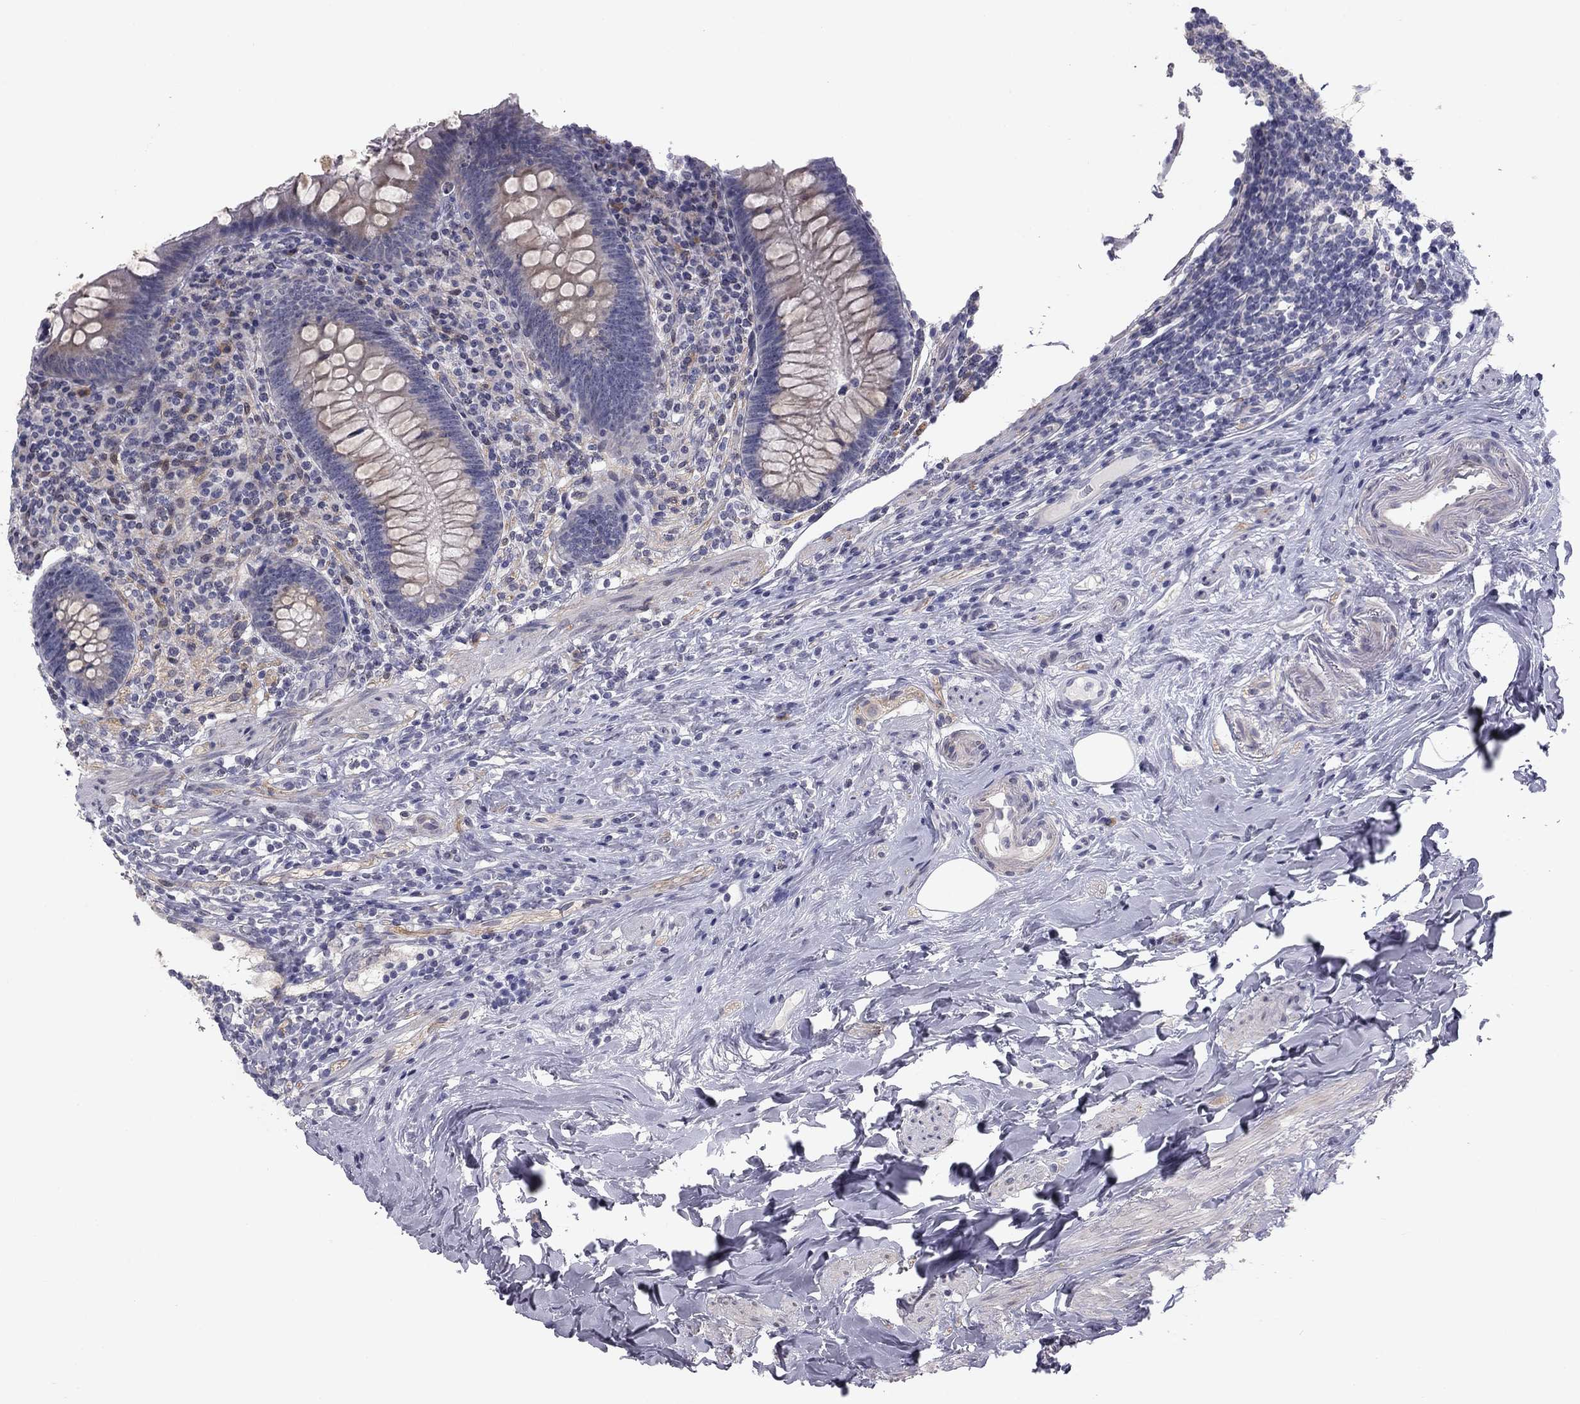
{"staining": {"intensity": "weak", "quantity": "<25%", "location": "cytoplasmic/membranous"}, "tissue": "appendix", "cell_type": "Glandular cells", "image_type": "normal", "snomed": [{"axis": "morphology", "description": "Normal tissue, NOS"}, {"axis": "topography", "description": "Appendix"}], "caption": "This image is of unremarkable appendix stained with immunohistochemistry to label a protein in brown with the nuclei are counter-stained blue. There is no staining in glandular cells.", "gene": "PRRT2", "patient": {"sex": "male", "age": 47}}